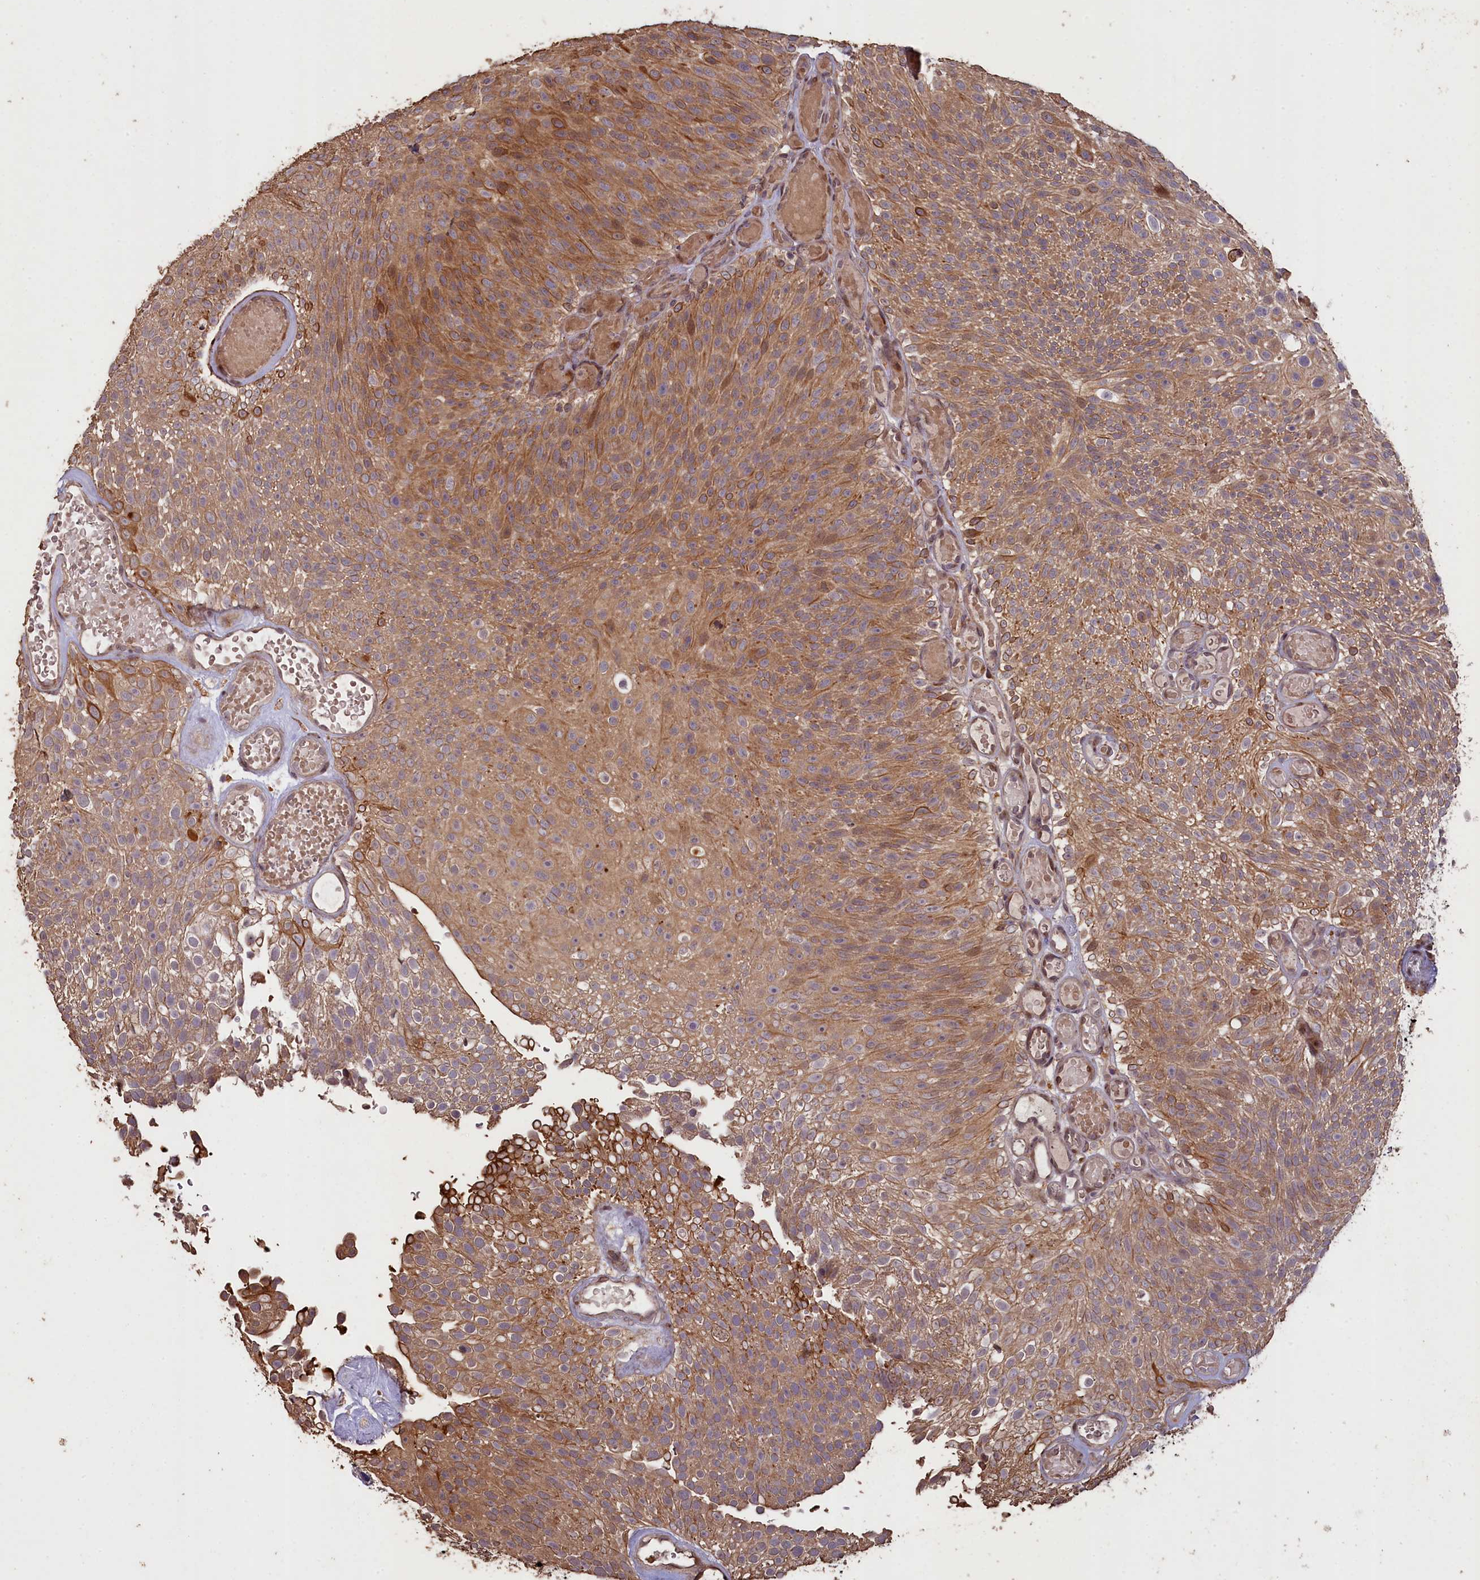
{"staining": {"intensity": "moderate", "quantity": ">75%", "location": "cytoplasmic/membranous"}, "tissue": "urothelial cancer", "cell_type": "Tumor cells", "image_type": "cancer", "snomed": [{"axis": "morphology", "description": "Urothelial carcinoma, Low grade"}, {"axis": "topography", "description": "Urinary bladder"}], "caption": "Immunohistochemistry (IHC) histopathology image of neoplastic tissue: urothelial cancer stained using IHC exhibits medium levels of moderate protein expression localized specifically in the cytoplasmic/membranous of tumor cells, appearing as a cytoplasmic/membranous brown color.", "gene": "SLC38A7", "patient": {"sex": "male", "age": 78}}